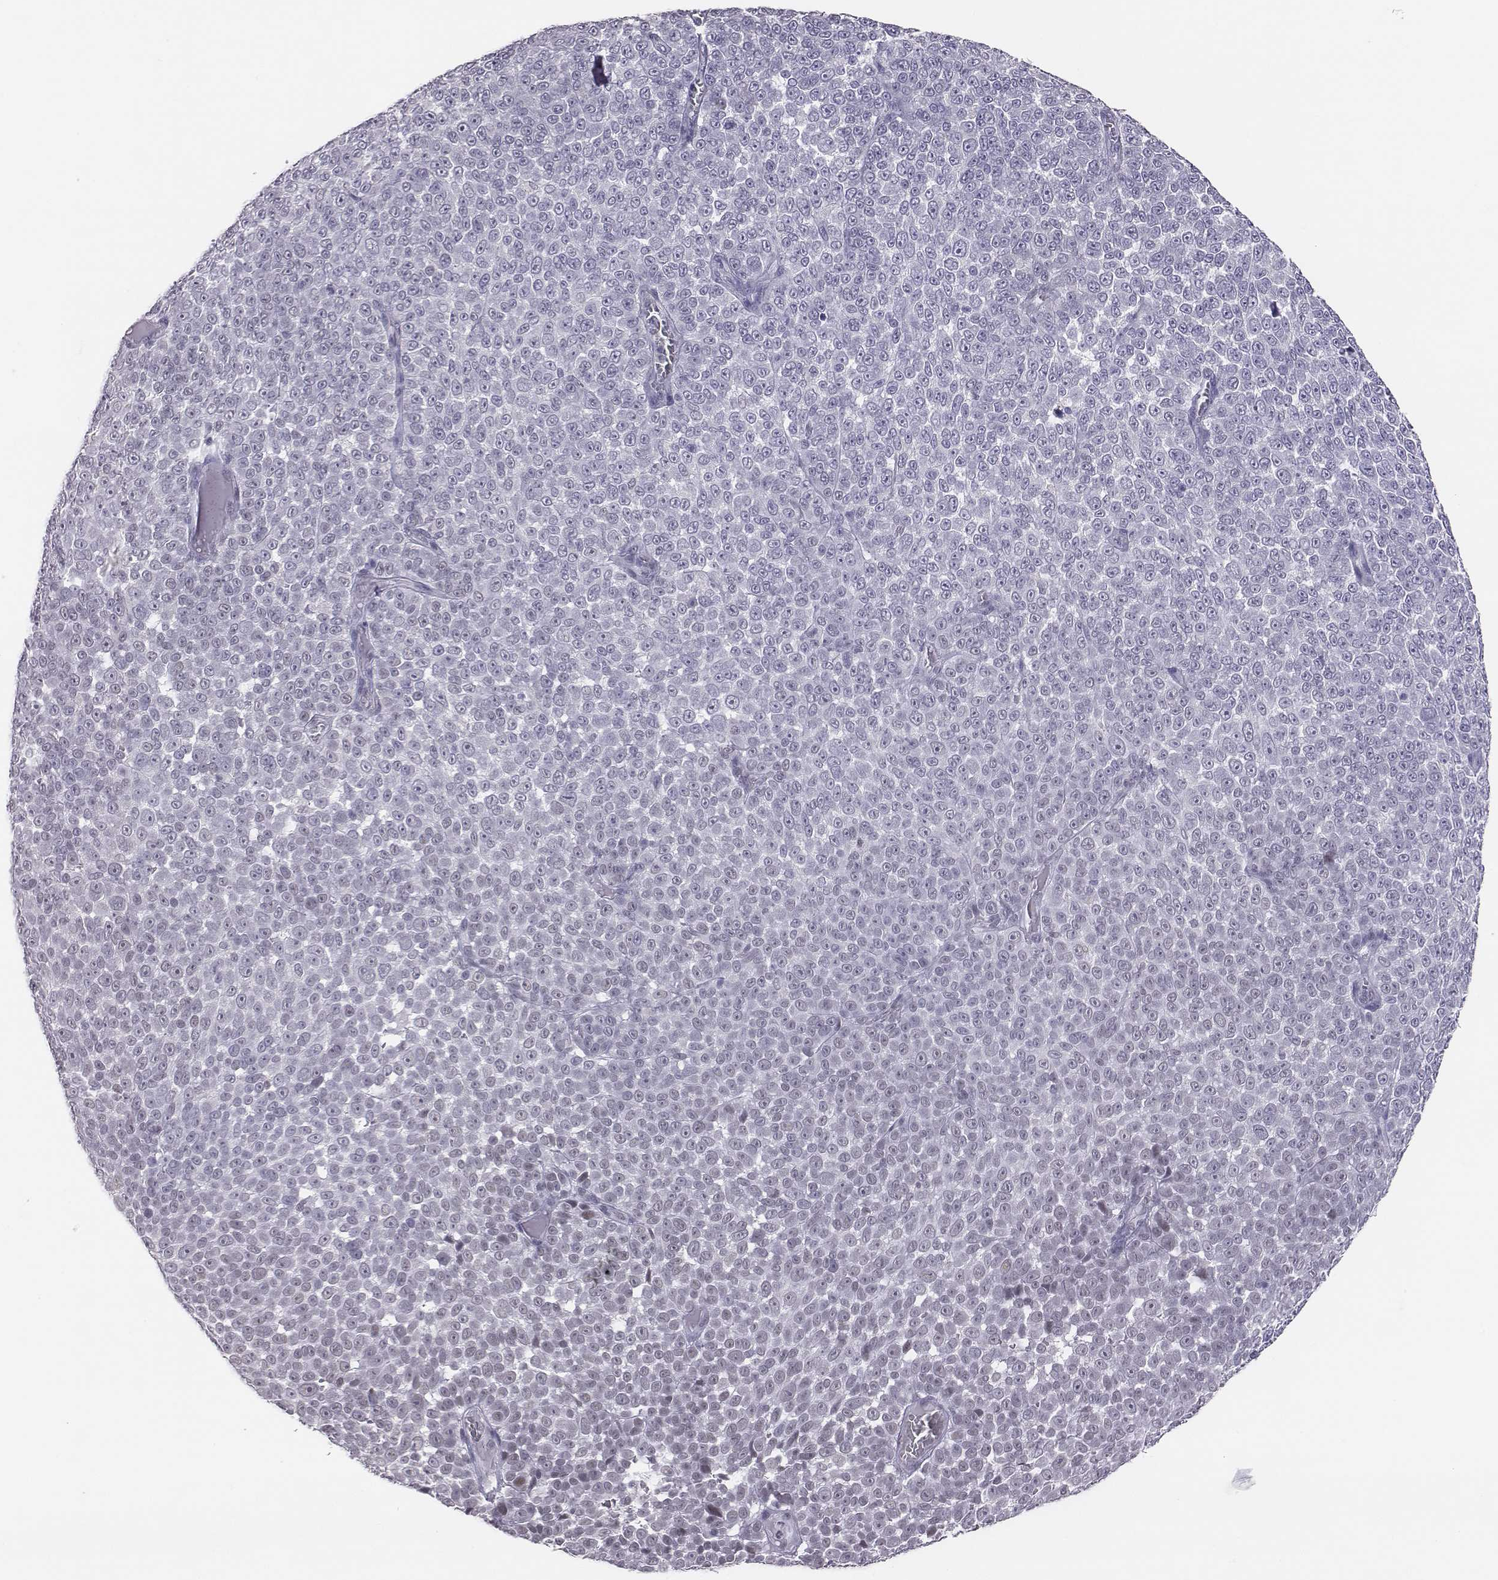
{"staining": {"intensity": "negative", "quantity": "none", "location": "none"}, "tissue": "melanoma", "cell_type": "Tumor cells", "image_type": "cancer", "snomed": [{"axis": "morphology", "description": "Malignant melanoma, NOS"}, {"axis": "topography", "description": "Skin"}], "caption": "This is a photomicrograph of immunohistochemistry (IHC) staining of melanoma, which shows no expression in tumor cells. (DAB (3,3'-diaminobenzidine) immunohistochemistry visualized using brightfield microscopy, high magnification).", "gene": "ACOD1", "patient": {"sex": "female", "age": 95}}